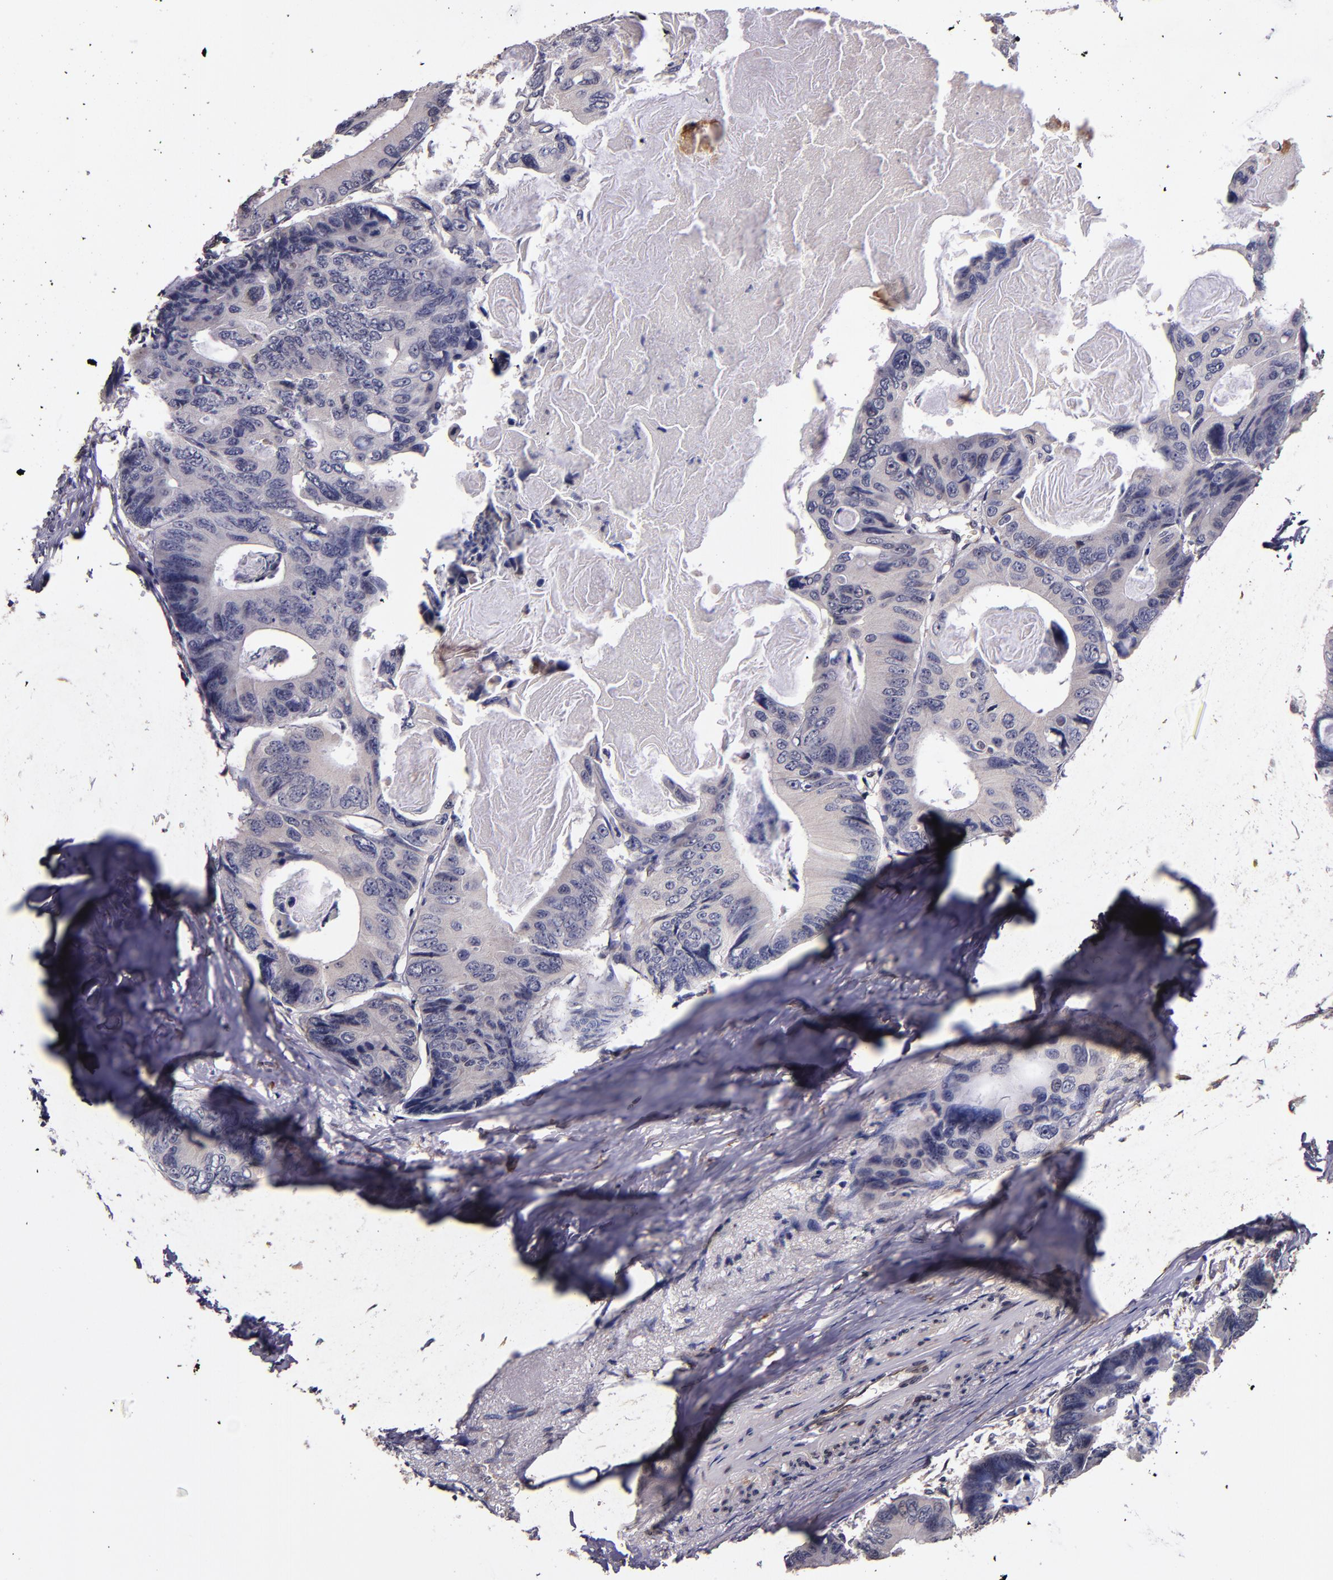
{"staining": {"intensity": "weak", "quantity": ">75%", "location": "cytoplasmic/membranous"}, "tissue": "colorectal cancer", "cell_type": "Tumor cells", "image_type": "cancer", "snomed": [{"axis": "morphology", "description": "Adenocarcinoma, NOS"}, {"axis": "topography", "description": "Colon"}], "caption": "Adenocarcinoma (colorectal) stained for a protein (brown) shows weak cytoplasmic/membranous positive positivity in about >75% of tumor cells.", "gene": "PRAF2", "patient": {"sex": "female", "age": 55}}